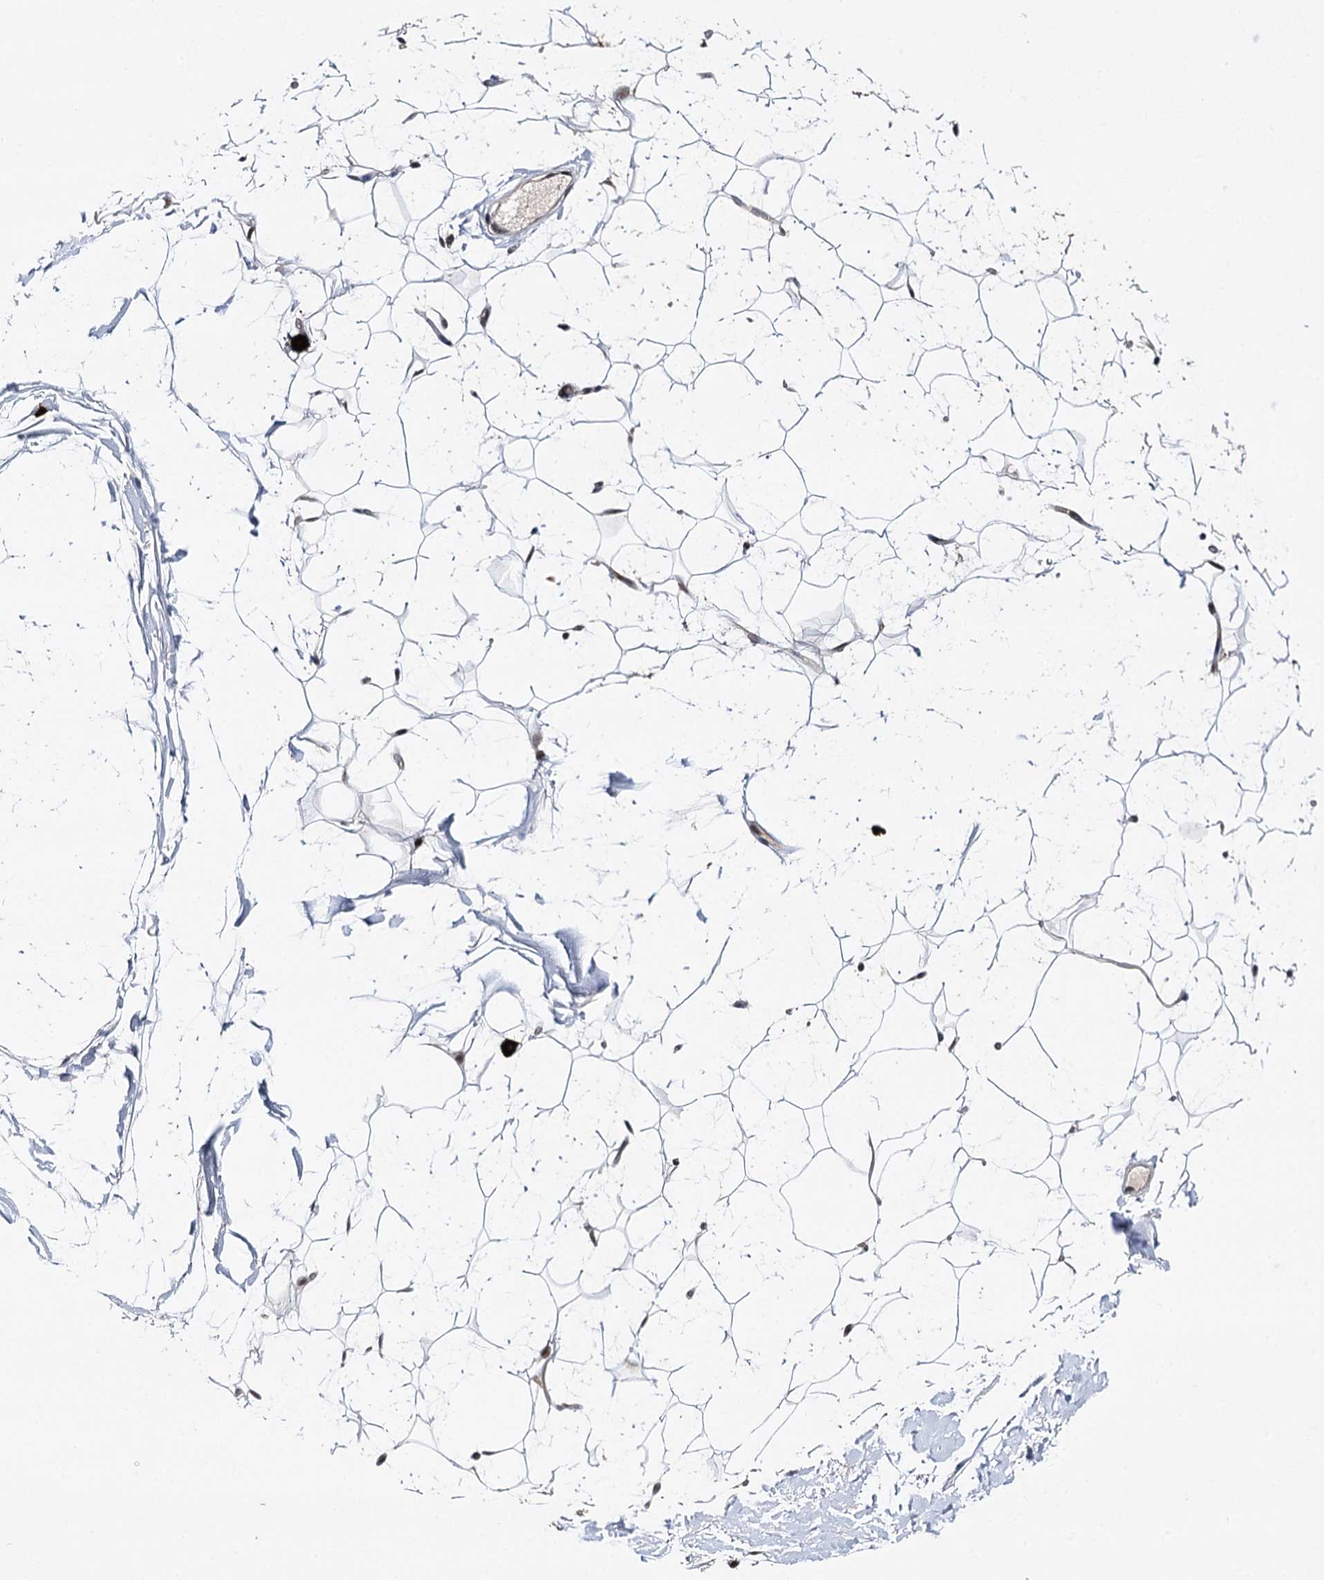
{"staining": {"intensity": "moderate", "quantity": ">75%", "location": "nuclear"}, "tissue": "adipose tissue", "cell_type": "Adipocytes", "image_type": "normal", "snomed": [{"axis": "morphology", "description": "Normal tissue, NOS"}, {"axis": "topography", "description": "Breast"}], "caption": "Adipocytes reveal medium levels of moderate nuclear staining in approximately >75% of cells in benign adipose tissue.", "gene": "BUD13", "patient": {"sex": "female", "age": 26}}